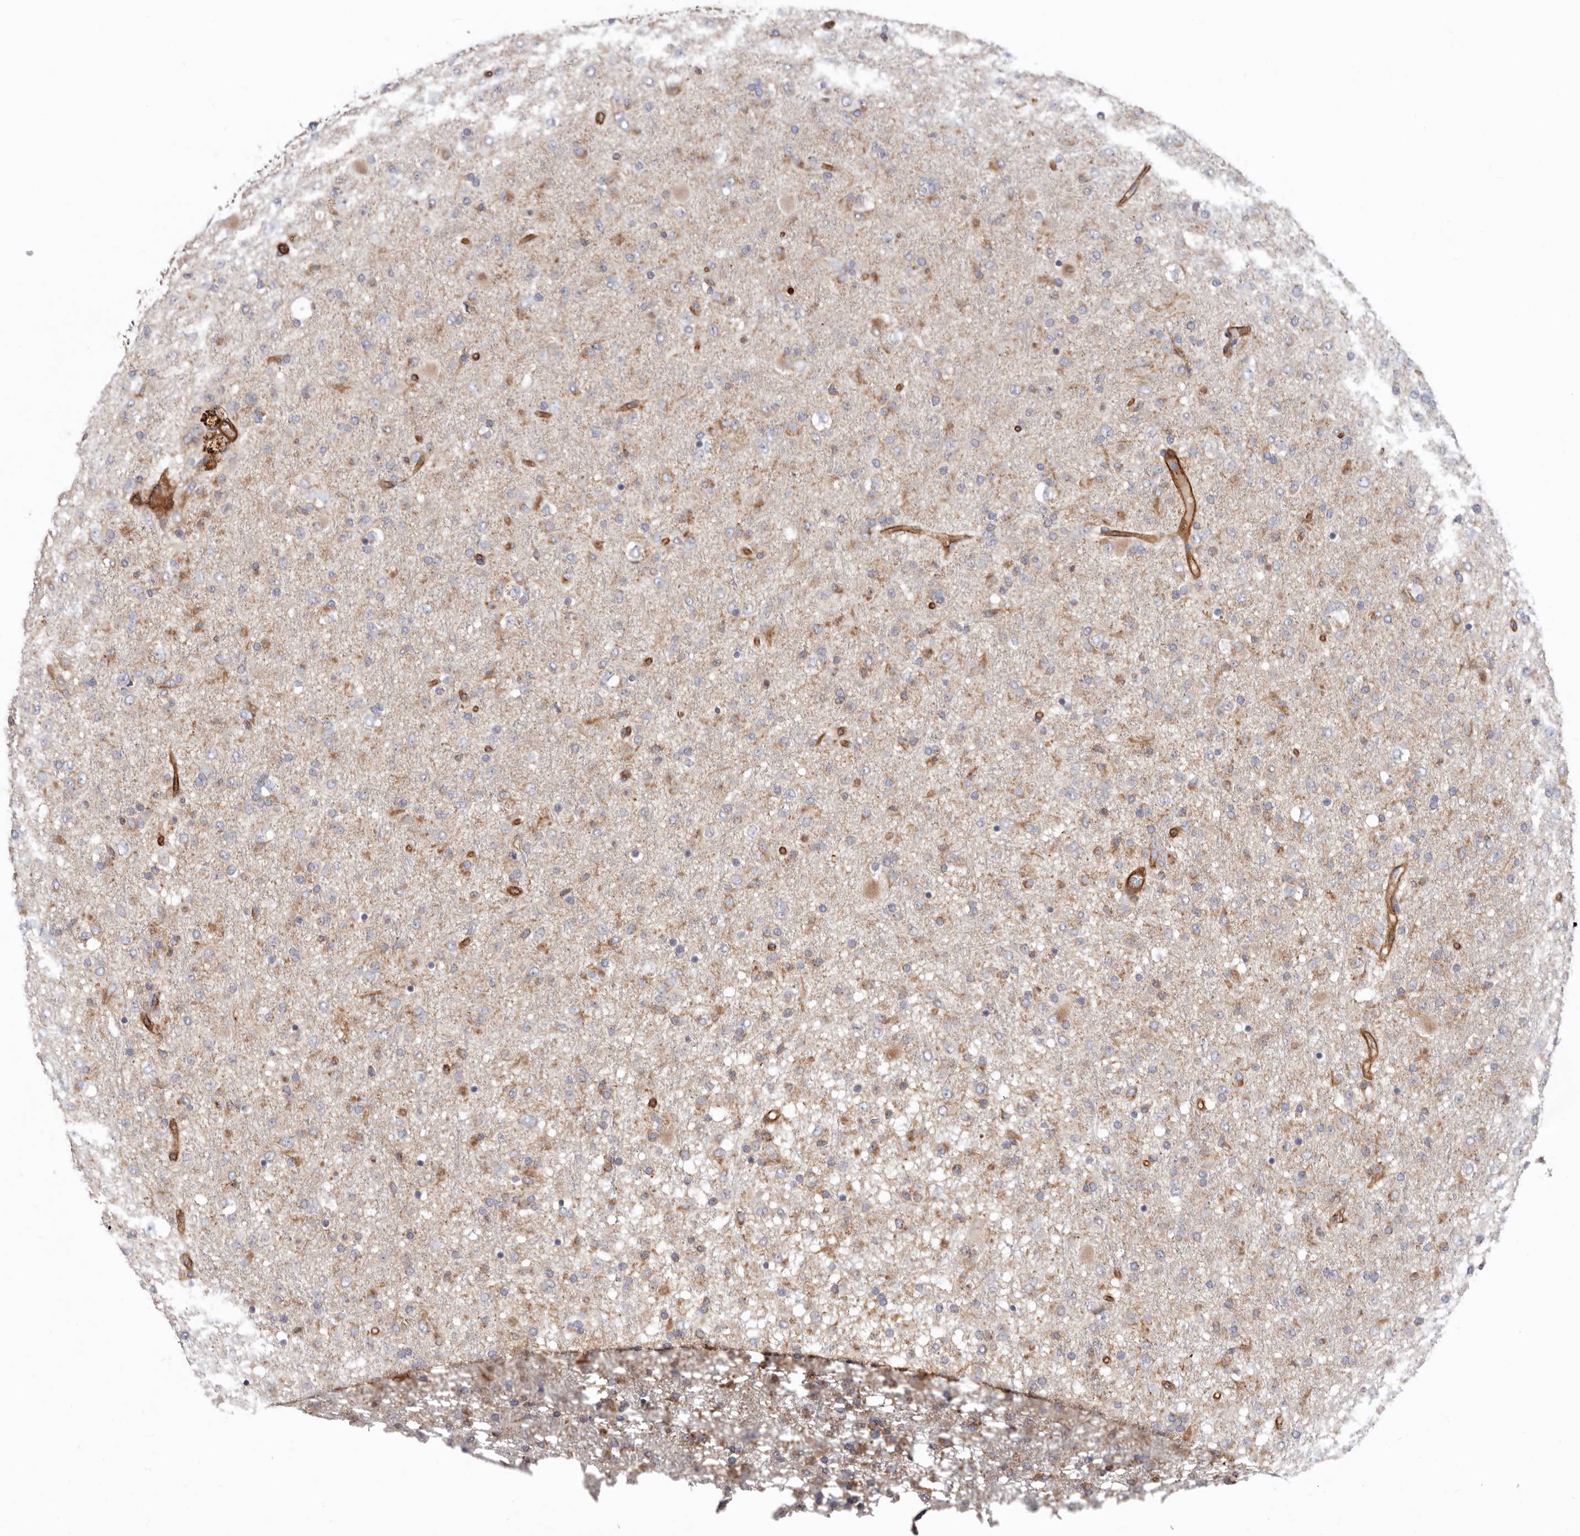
{"staining": {"intensity": "moderate", "quantity": "<25%", "location": "cytoplasmic/membranous"}, "tissue": "glioma", "cell_type": "Tumor cells", "image_type": "cancer", "snomed": [{"axis": "morphology", "description": "Glioma, malignant, Low grade"}, {"axis": "topography", "description": "Brain"}], "caption": "Immunohistochemistry of human malignant glioma (low-grade) reveals low levels of moderate cytoplasmic/membranous staining in approximately <25% of tumor cells.", "gene": "TMC7", "patient": {"sex": "male", "age": 65}}